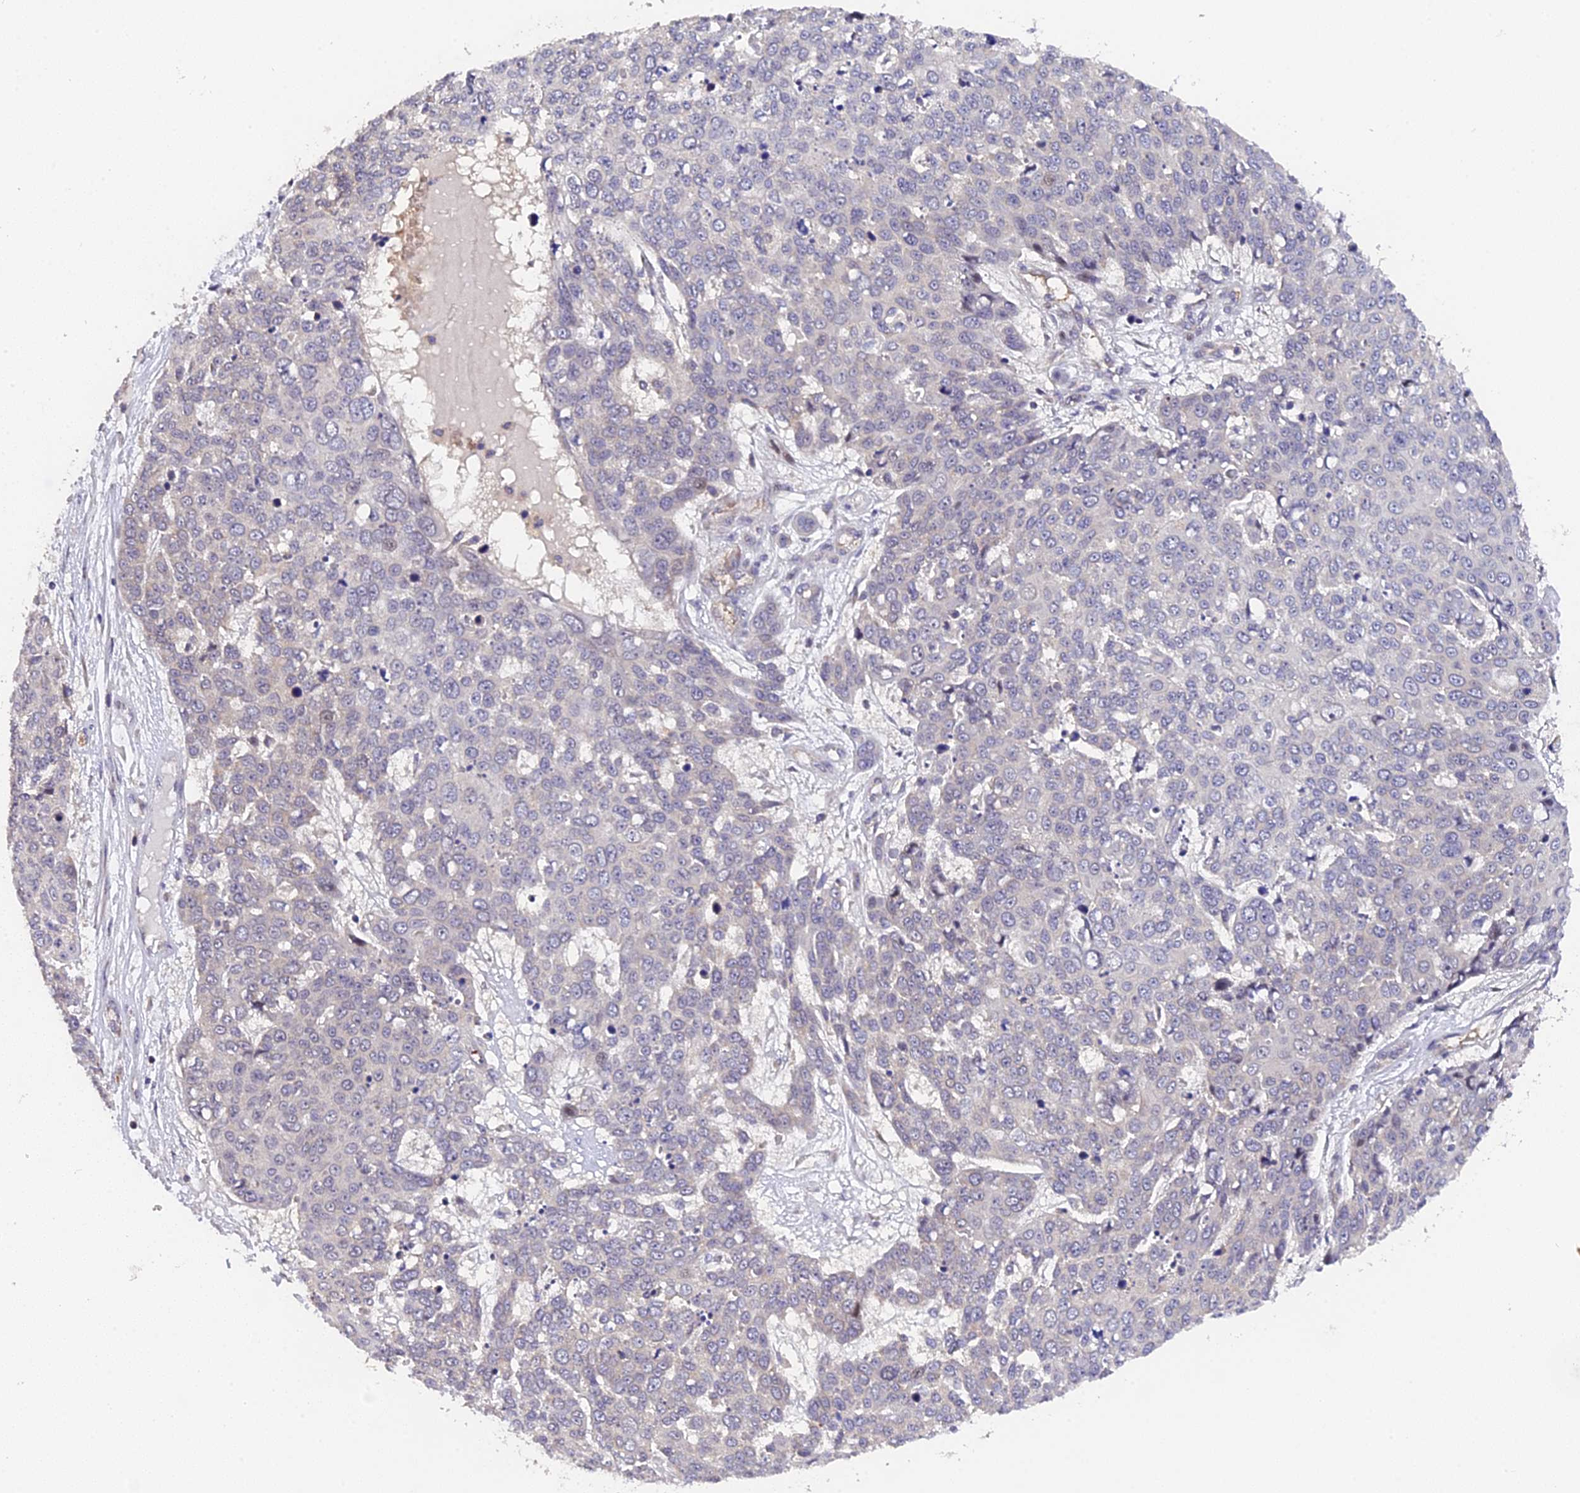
{"staining": {"intensity": "negative", "quantity": "none", "location": "none"}, "tissue": "skin cancer", "cell_type": "Tumor cells", "image_type": "cancer", "snomed": [{"axis": "morphology", "description": "Squamous cell carcinoma, NOS"}, {"axis": "topography", "description": "Skin"}], "caption": "Tumor cells show no significant positivity in skin squamous cell carcinoma.", "gene": "TRMT1", "patient": {"sex": "male", "age": 71}}